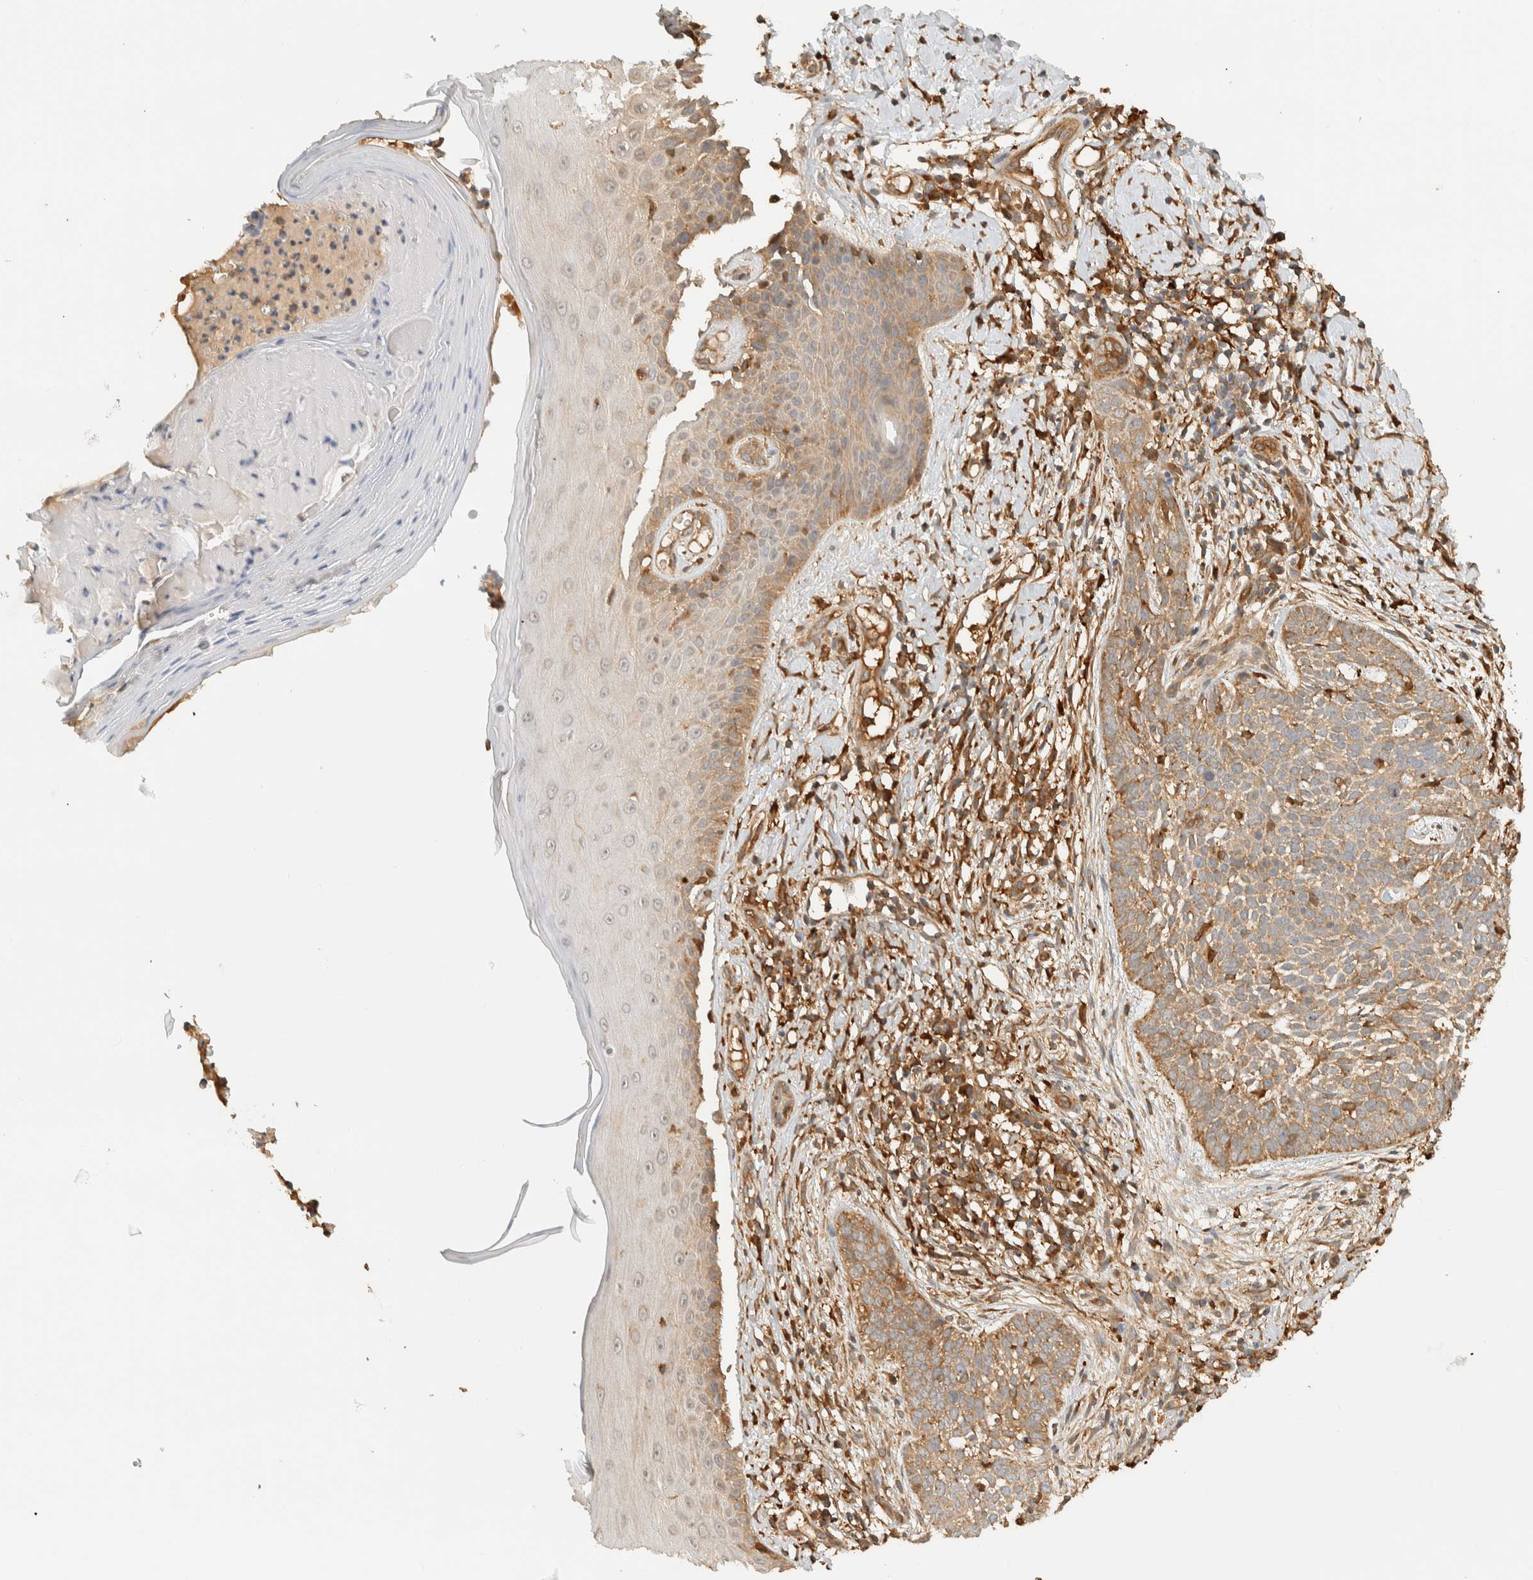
{"staining": {"intensity": "weak", "quantity": ">75%", "location": "cytoplasmic/membranous"}, "tissue": "skin cancer", "cell_type": "Tumor cells", "image_type": "cancer", "snomed": [{"axis": "morphology", "description": "Normal tissue, NOS"}, {"axis": "morphology", "description": "Basal cell carcinoma"}, {"axis": "topography", "description": "Skin"}], "caption": "Immunohistochemistry (IHC) histopathology image of neoplastic tissue: skin basal cell carcinoma stained using IHC reveals low levels of weak protein expression localized specifically in the cytoplasmic/membranous of tumor cells, appearing as a cytoplasmic/membranous brown color.", "gene": "TMEM192", "patient": {"sex": "male", "age": 67}}